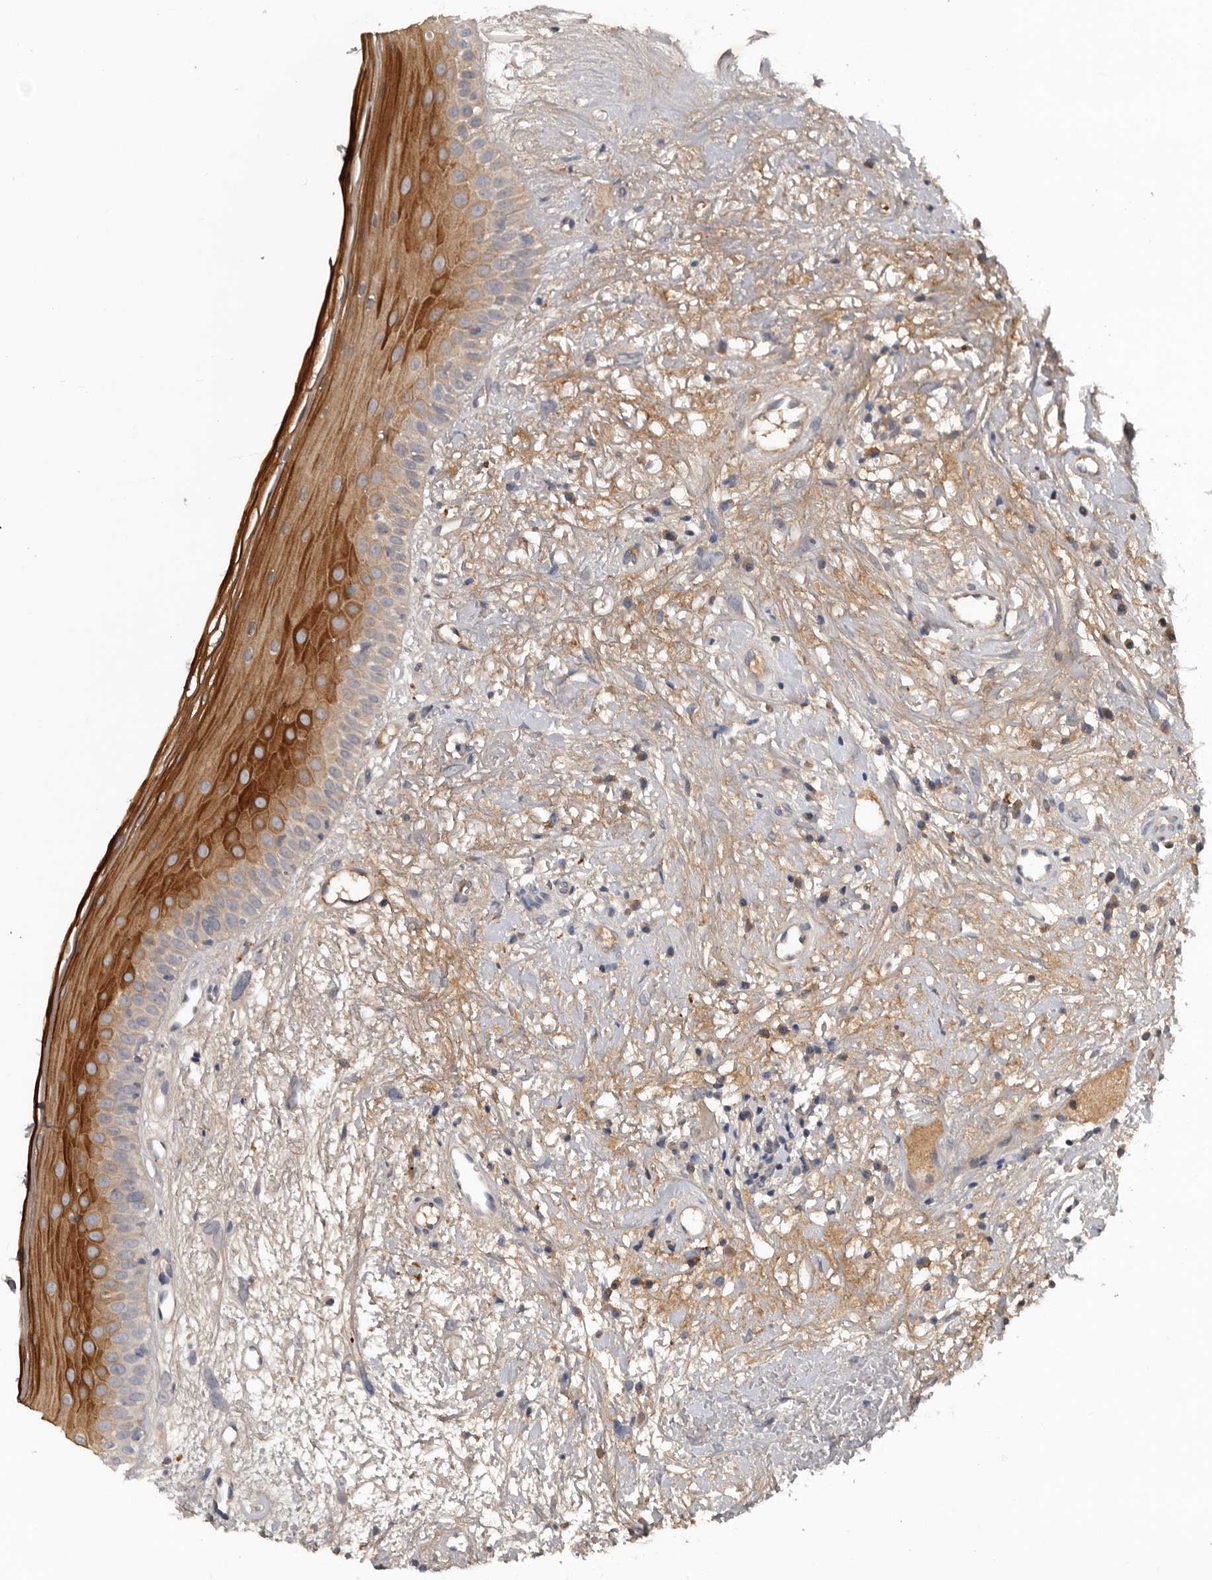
{"staining": {"intensity": "strong", "quantity": "<25%", "location": "cytoplasmic/membranous"}, "tissue": "oral mucosa", "cell_type": "Squamous epithelial cells", "image_type": "normal", "snomed": [{"axis": "morphology", "description": "Normal tissue, NOS"}, {"axis": "topography", "description": "Oral tissue"}], "caption": "Squamous epithelial cells demonstrate strong cytoplasmic/membranous staining in about <25% of cells in normal oral mucosa.", "gene": "NMUR1", "patient": {"sex": "female", "age": 63}}